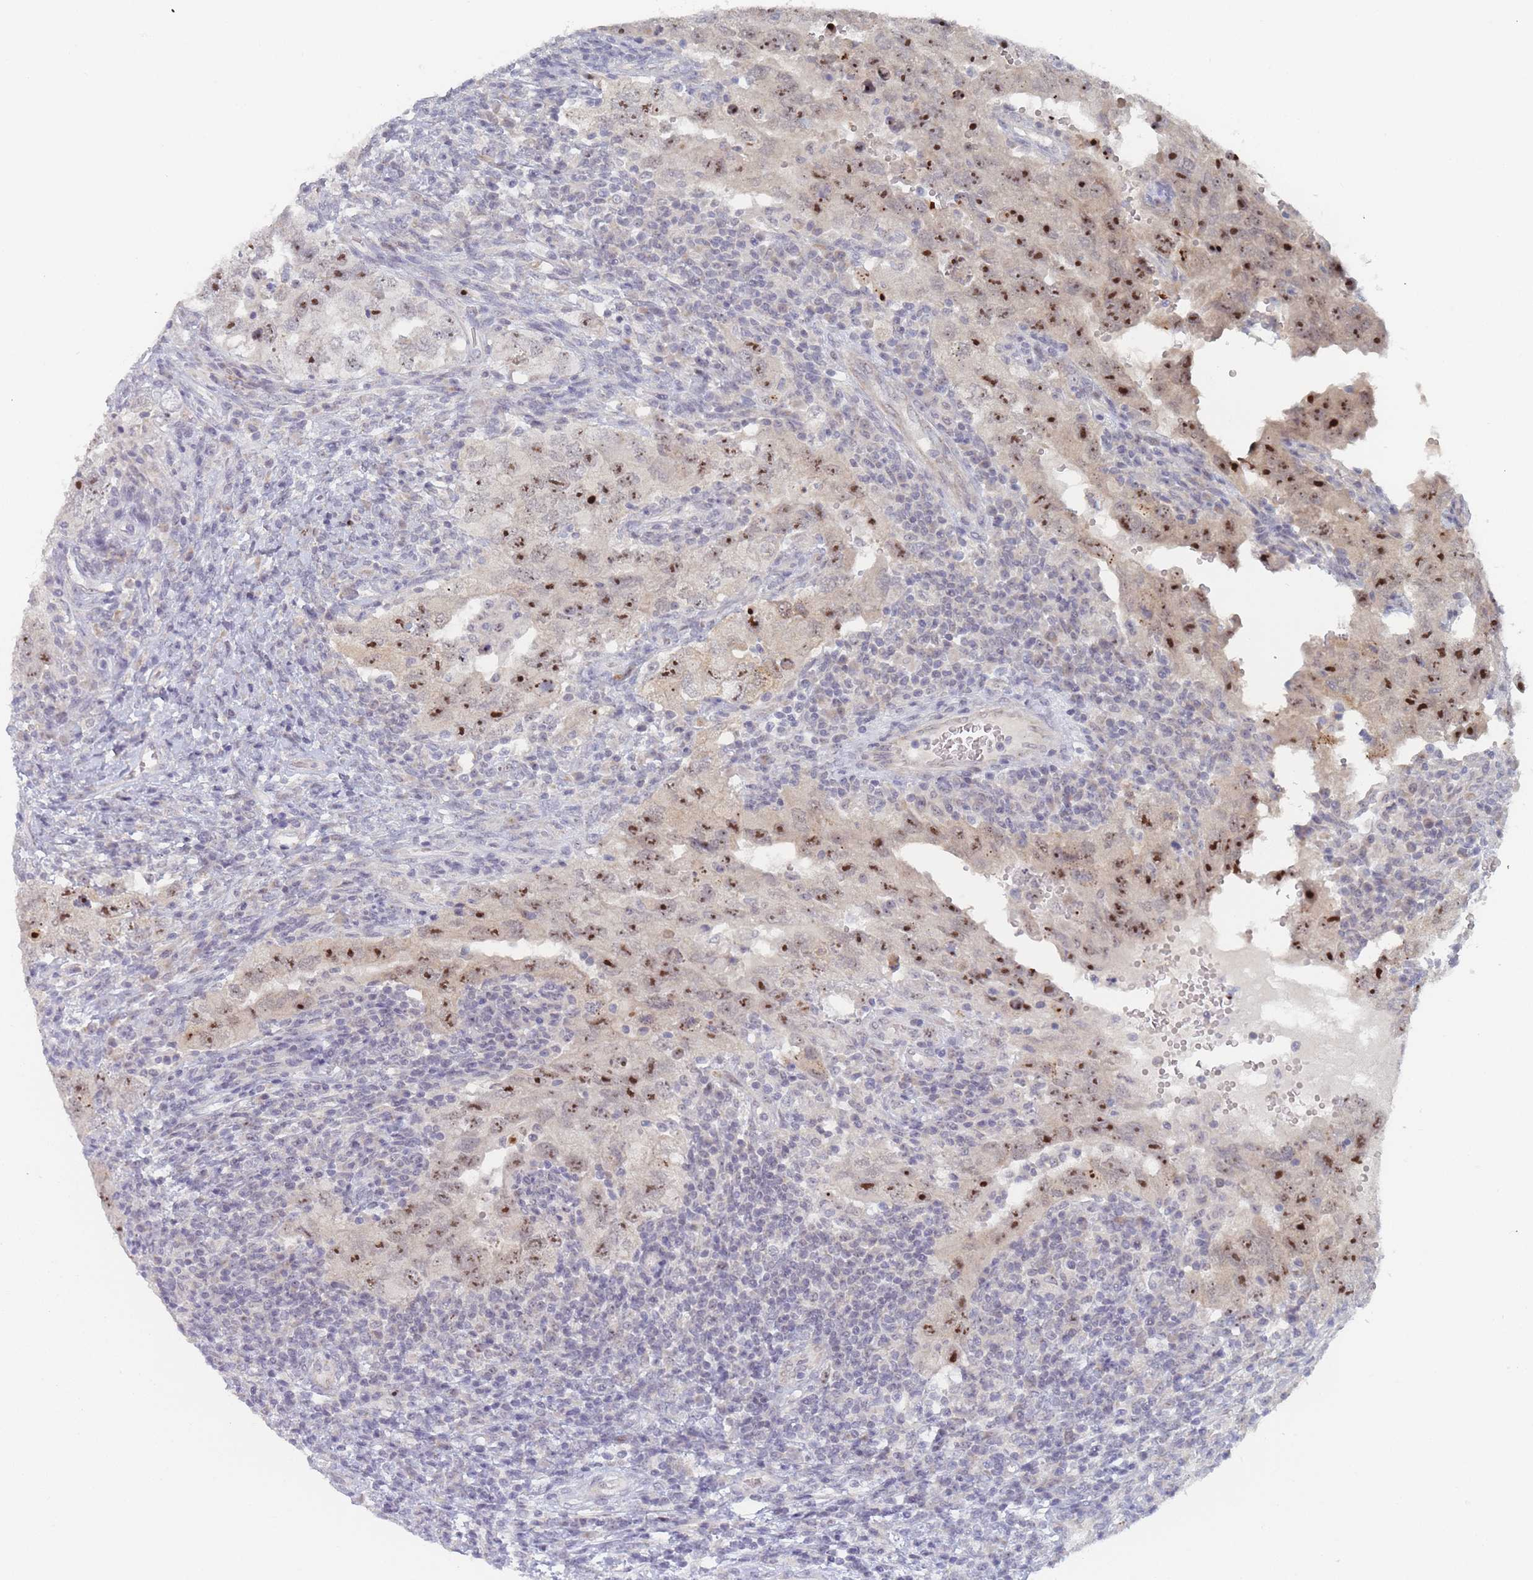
{"staining": {"intensity": "strong", "quantity": "25%-75%", "location": "nuclear"}, "tissue": "testis cancer", "cell_type": "Tumor cells", "image_type": "cancer", "snomed": [{"axis": "morphology", "description": "Carcinoma, Embryonal, NOS"}, {"axis": "topography", "description": "Testis"}], "caption": "A brown stain highlights strong nuclear expression of a protein in human testis cancer (embryonal carcinoma) tumor cells.", "gene": "RNF8", "patient": {"sex": "male", "age": 26}}